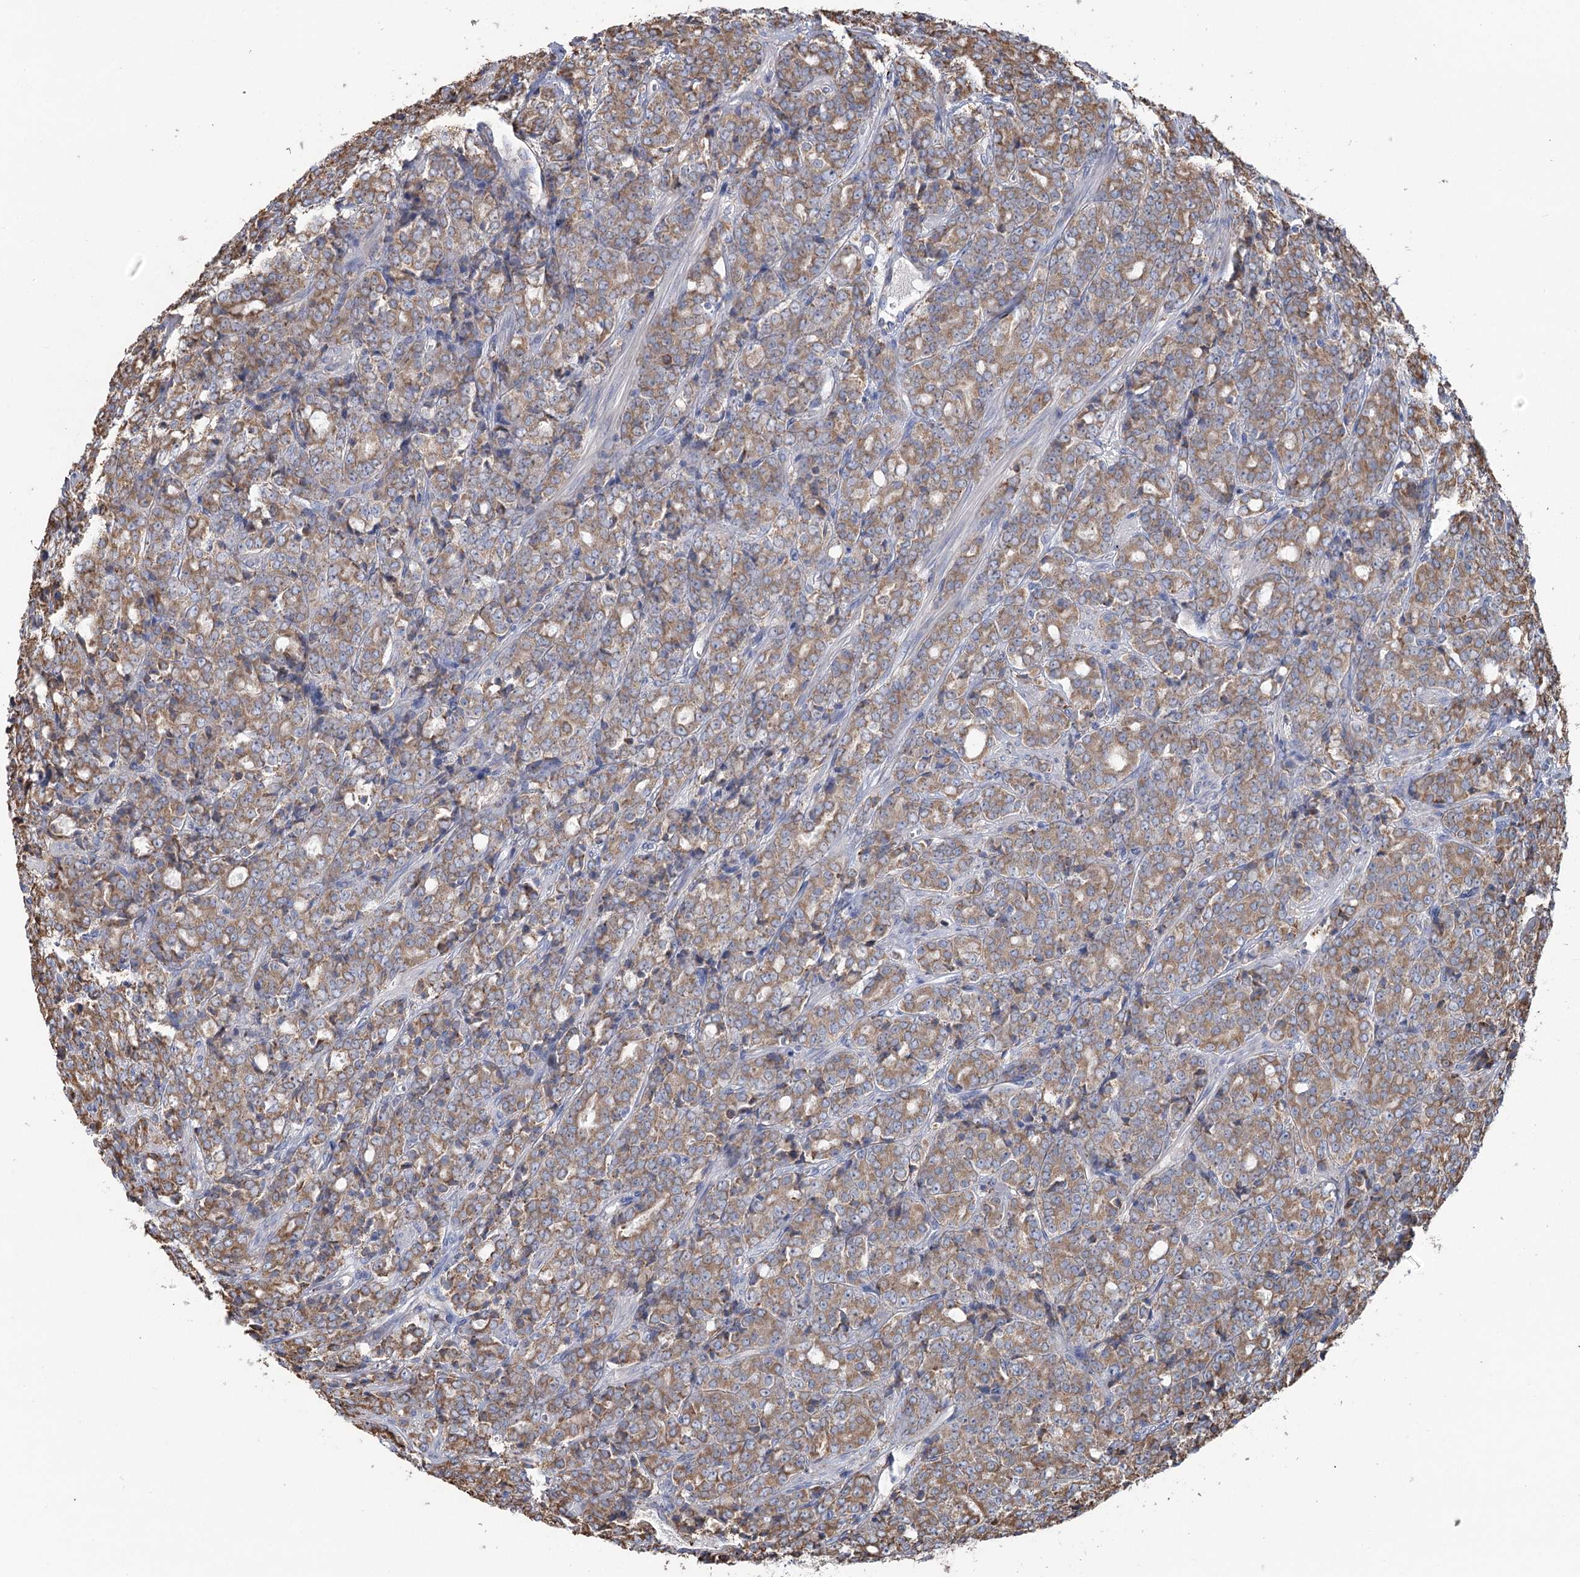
{"staining": {"intensity": "moderate", "quantity": ">75%", "location": "cytoplasmic/membranous"}, "tissue": "prostate cancer", "cell_type": "Tumor cells", "image_type": "cancer", "snomed": [{"axis": "morphology", "description": "Adenocarcinoma, High grade"}, {"axis": "topography", "description": "Prostate"}], "caption": "Prostate cancer tissue displays moderate cytoplasmic/membranous positivity in approximately >75% of tumor cells, visualized by immunohistochemistry.", "gene": "METTL24", "patient": {"sex": "male", "age": 62}}